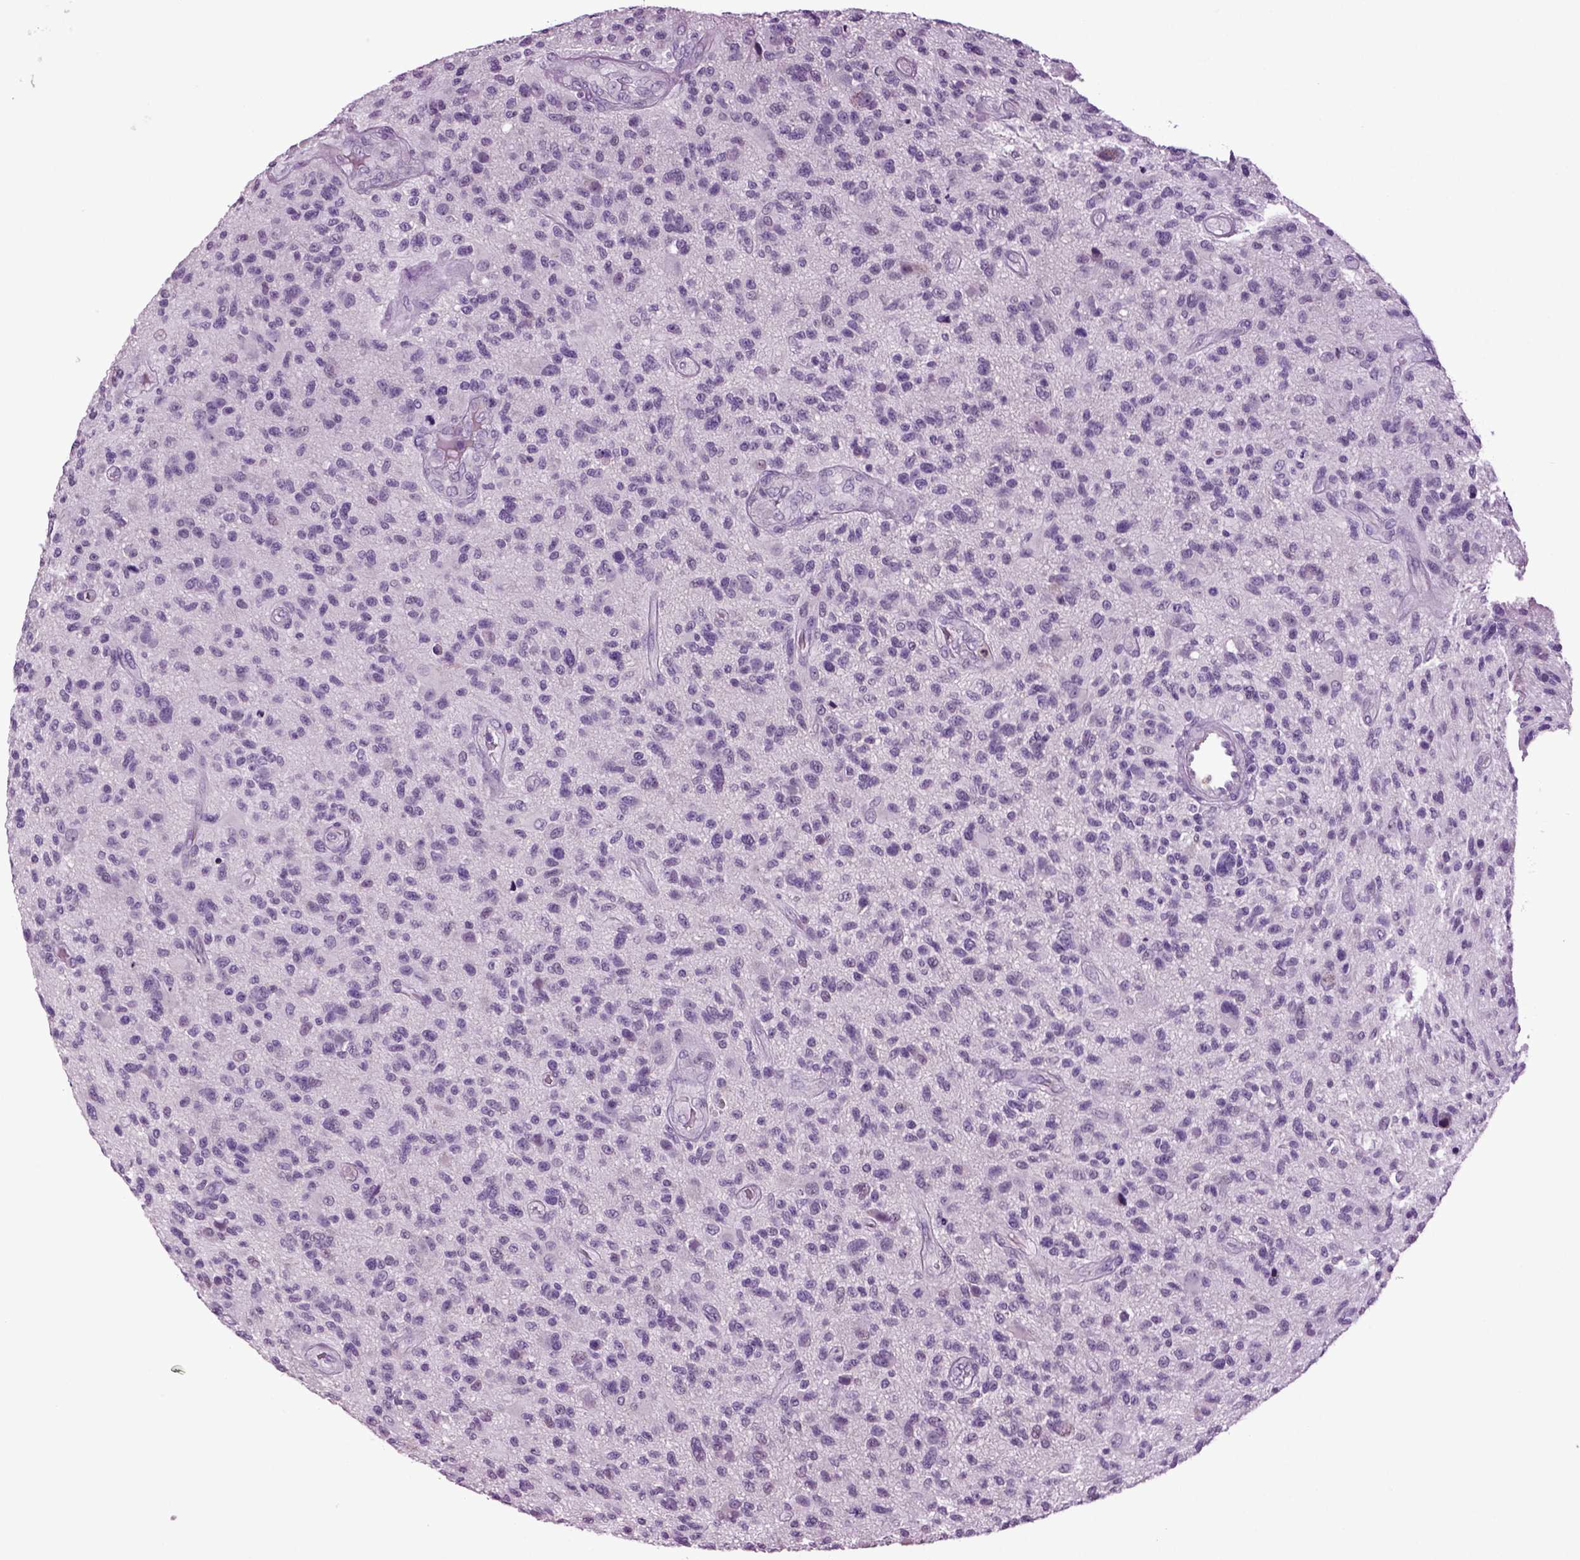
{"staining": {"intensity": "negative", "quantity": "none", "location": "none"}, "tissue": "glioma", "cell_type": "Tumor cells", "image_type": "cancer", "snomed": [{"axis": "morphology", "description": "Glioma, malignant, High grade"}, {"axis": "topography", "description": "Brain"}], "caption": "High magnification brightfield microscopy of glioma stained with DAB (3,3'-diaminobenzidine) (brown) and counterstained with hematoxylin (blue): tumor cells show no significant positivity. (Stains: DAB IHC with hematoxylin counter stain, Microscopy: brightfield microscopy at high magnification).", "gene": "FGF11", "patient": {"sex": "male", "age": 47}}